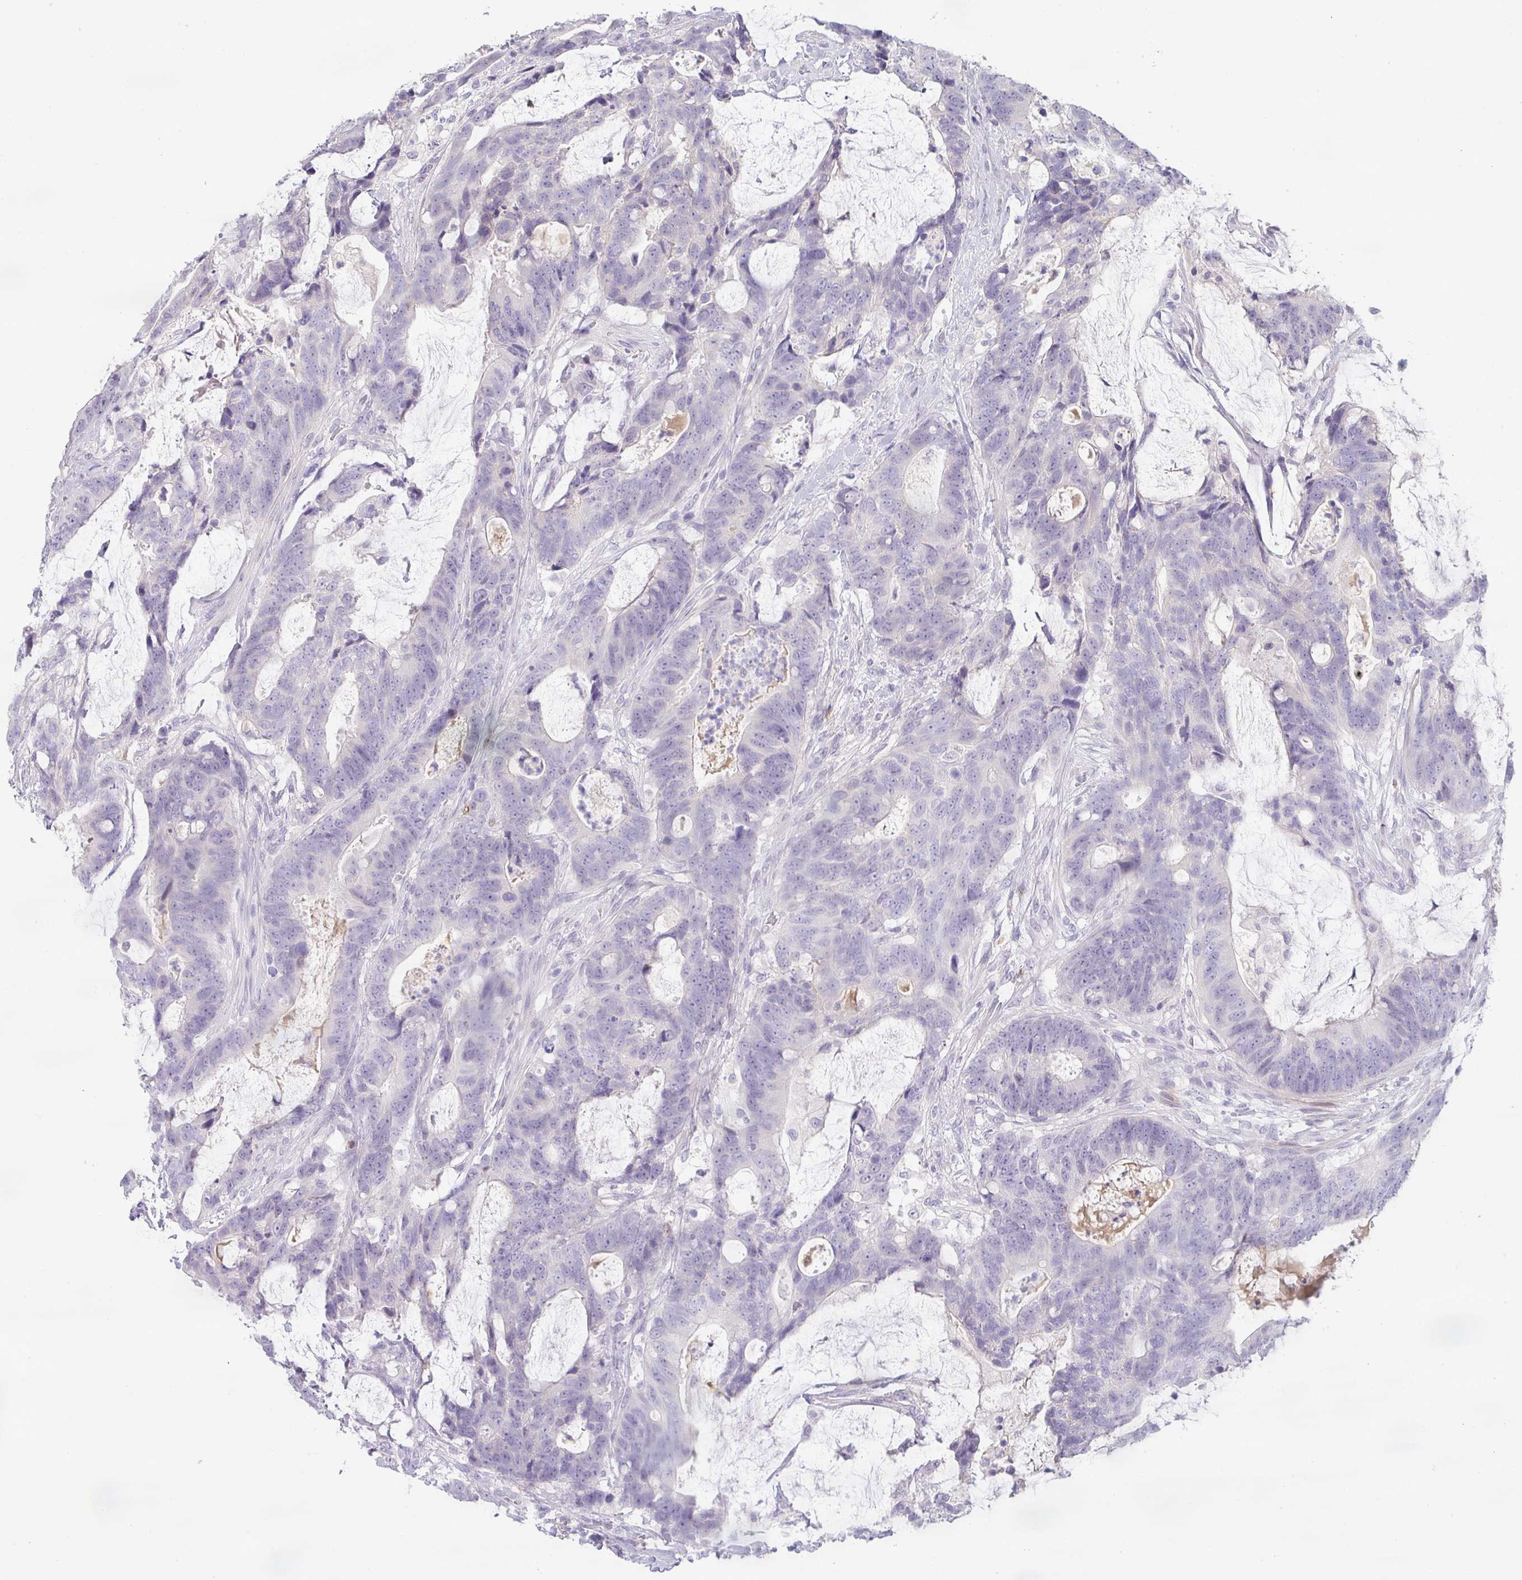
{"staining": {"intensity": "negative", "quantity": "none", "location": "none"}, "tissue": "colorectal cancer", "cell_type": "Tumor cells", "image_type": "cancer", "snomed": [{"axis": "morphology", "description": "Adenocarcinoma, NOS"}, {"axis": "topography", "description": "Colon"}], "caption": "Colorectal cancer was stained to show a protein in brown. There is no significant expression in tumor cells.", "gene": "BTLA", "patient": {"sex": "female", "age": 82}}